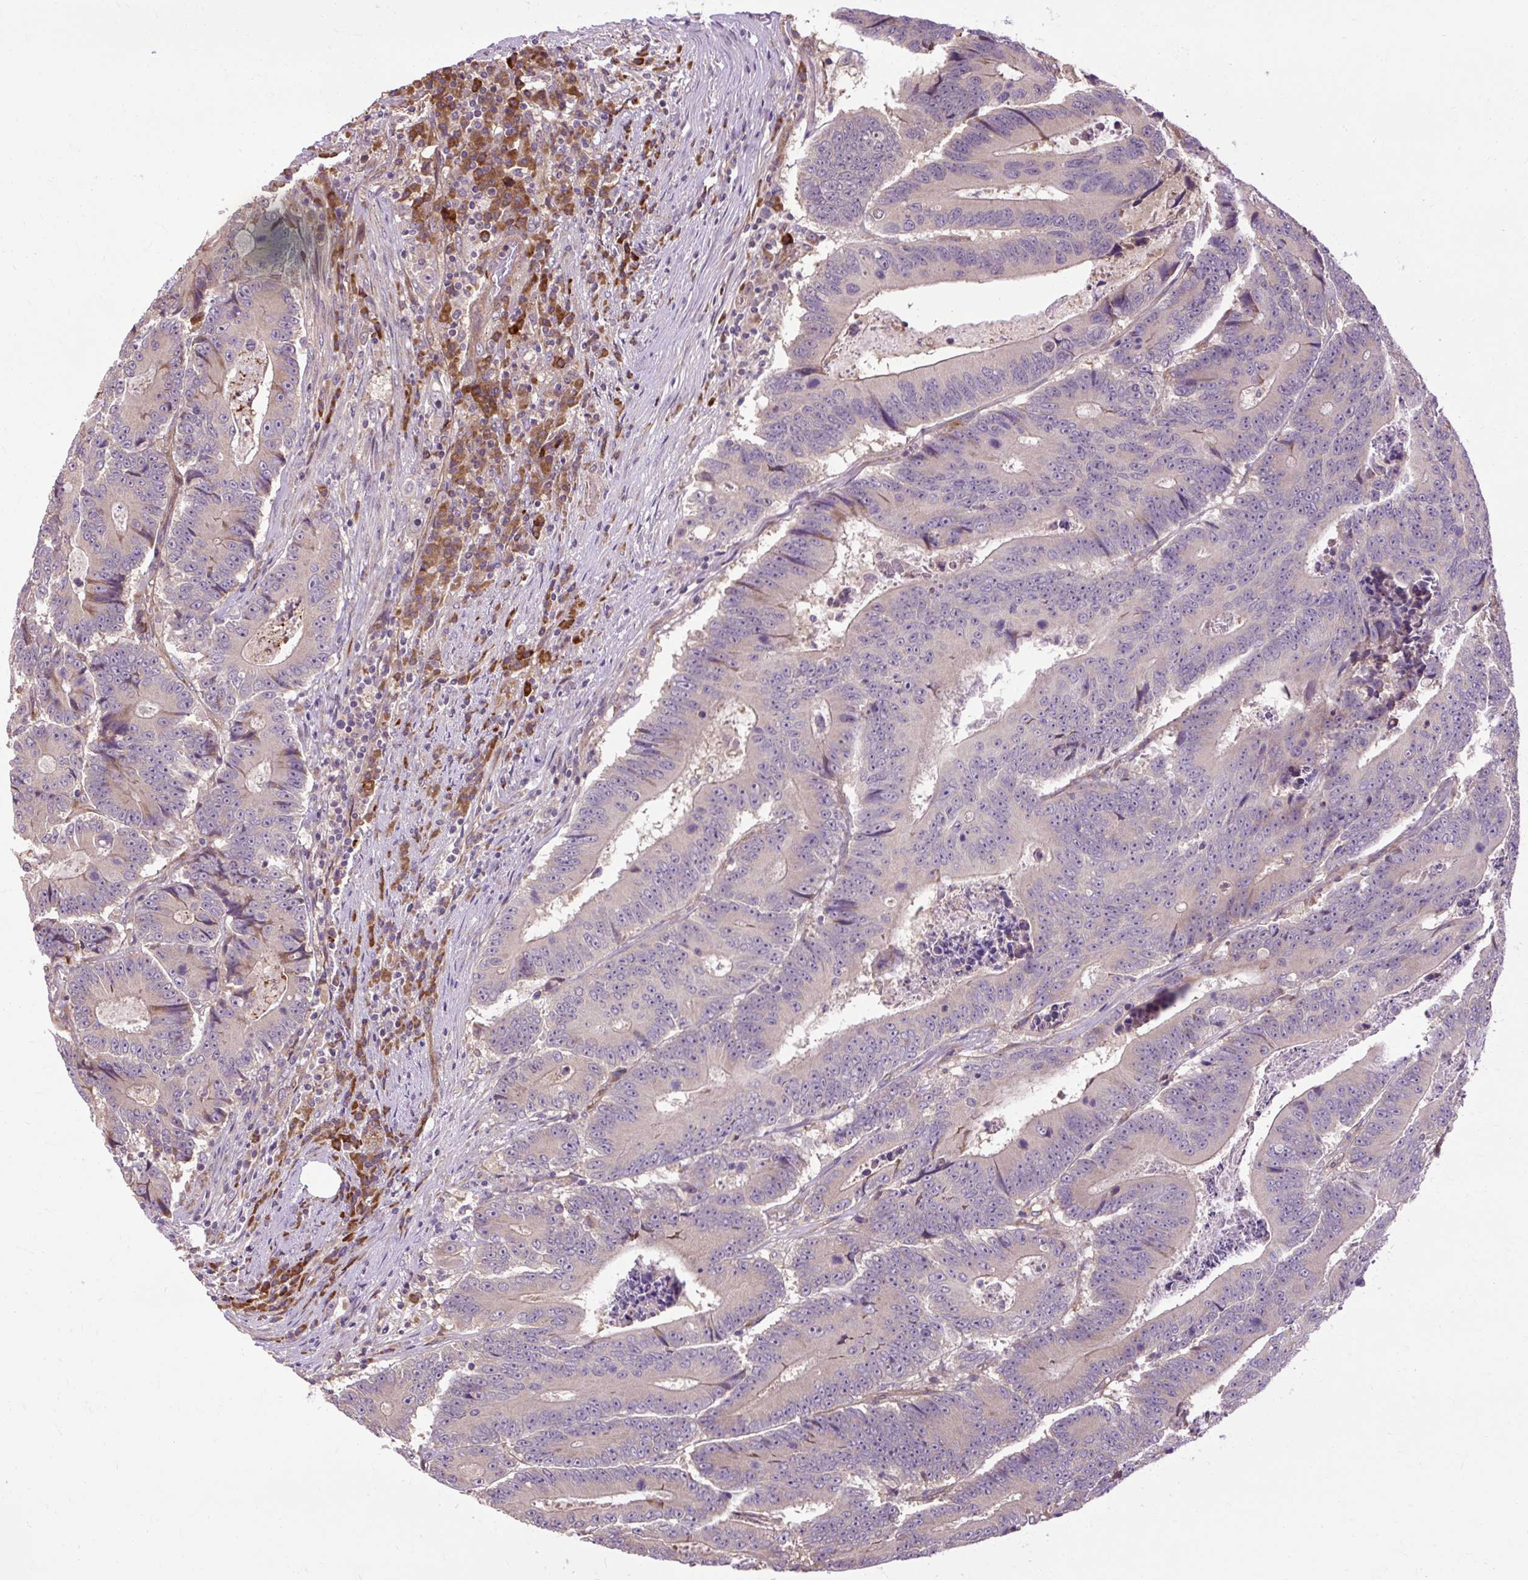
{"staining": {"intensity": "weak", "quantity": "<25%", "location": "cytoplasmic/membranous"}, "tissue": "colorectal cancer", "cell_type": "Tumor cells", "image_type": "cancer", "snomed": [{"axis": "morphology", "description": "Adenocarcinoma, NOS"}, {"axis": "topography", "description": "Colon"}], "caption": "The histopathology image reveals no staining of tumor cells in colorectal cancer.", "gene": "FLRT1", "patient": {"sex": "male", "age": 83}}